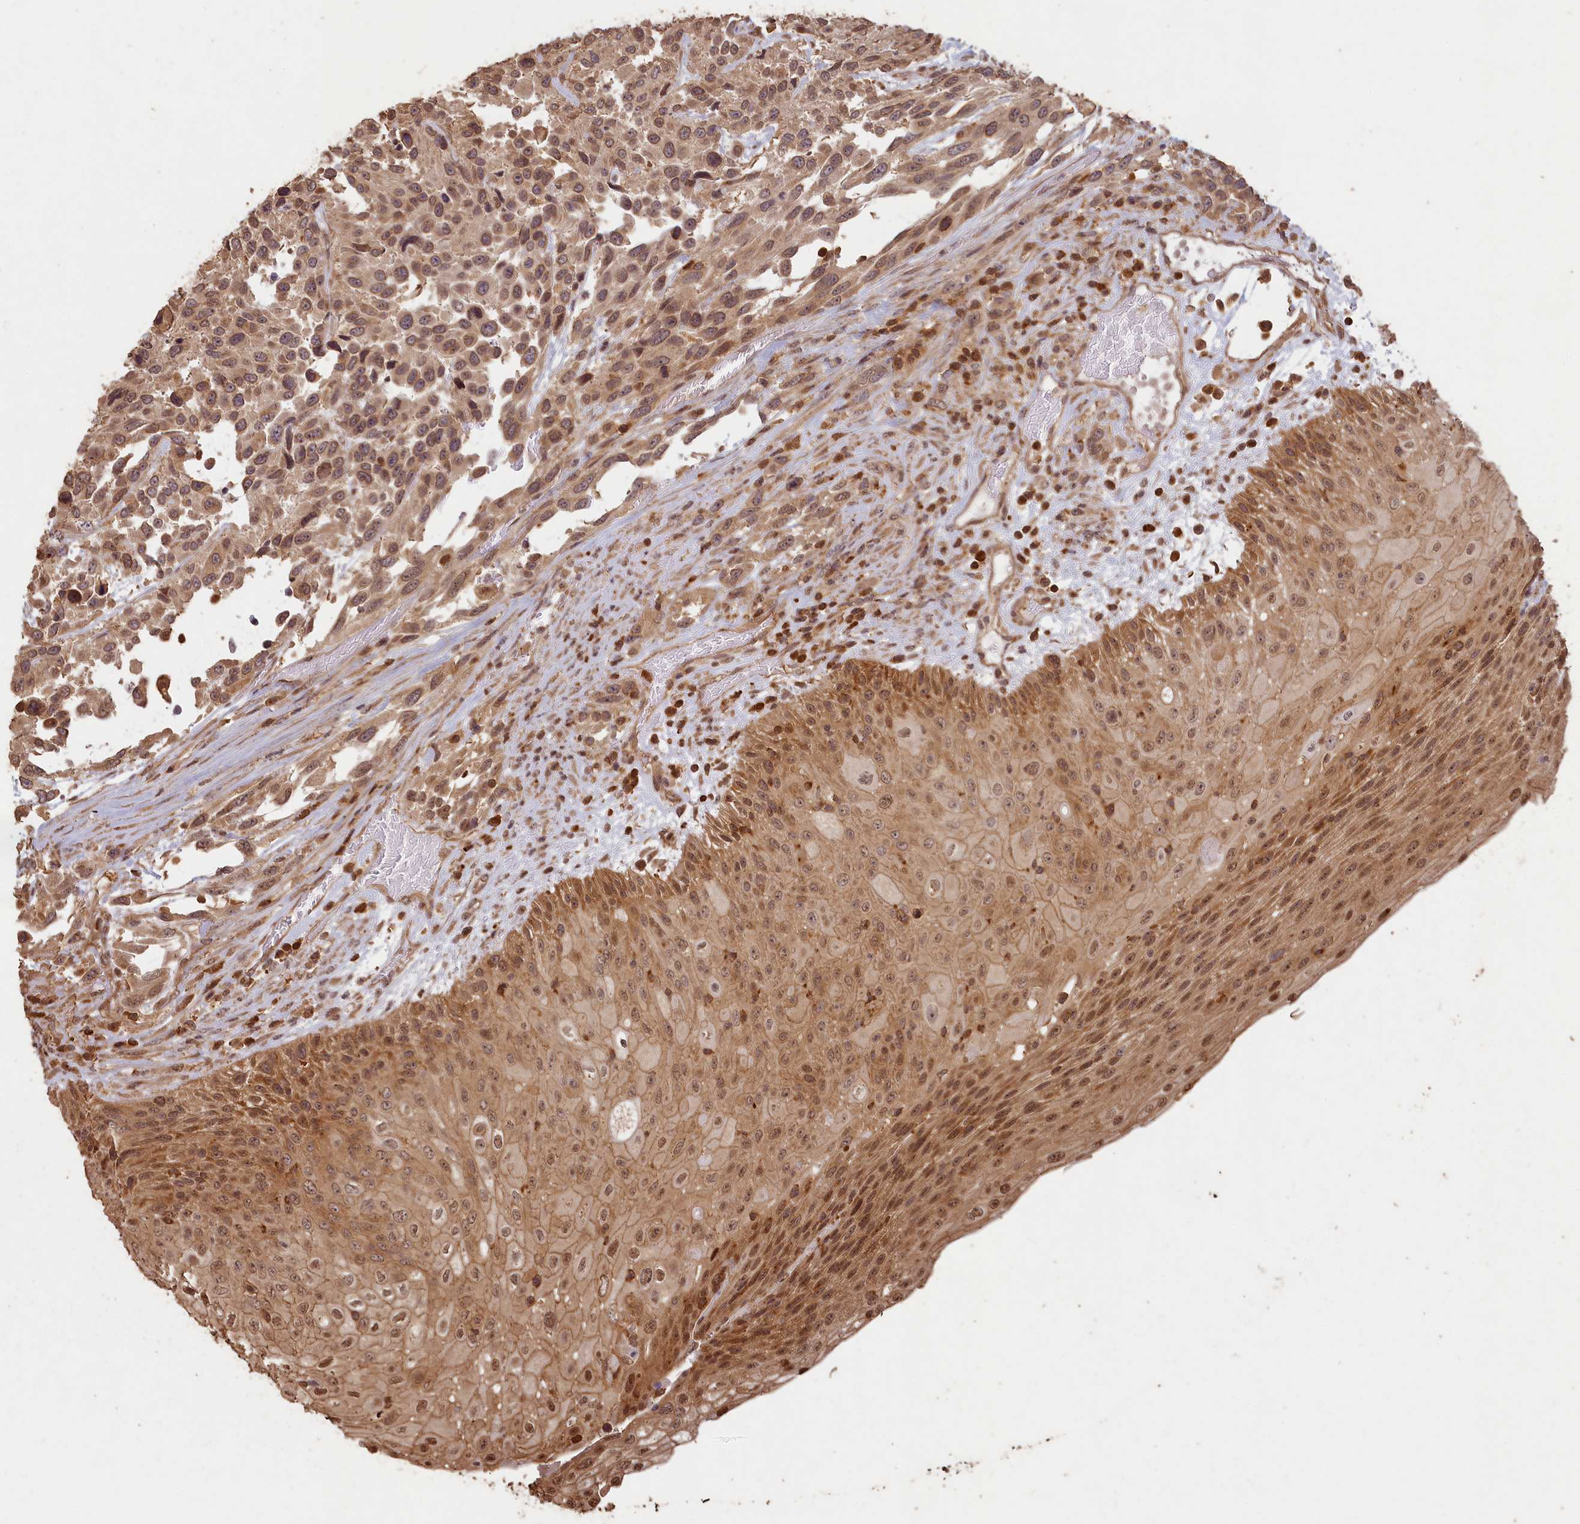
{"staining": {"intensity": "moderate", "quantity": ">75%", "location": "cytoplasmic/membranous,nuclear"}, "tissue": "urothelial cancer", "cell_type": "Tumor cells", "image_type": "cancer", "snomed": [{"axis": "morphology", "description": "Urothelial carcinoma, High grade"}, {"axis": "topography", "description": "Urinary bladder"}], "caption": "Immunohistochemical staining of human urothelial carcinoma (high-grade) displays medium levels of moderate cytoplasmic/membranous and nuclear staining in approximately >75% of tumor cells.", "gene": "MADD", "patient": {"sex": "female", "age": 70}}